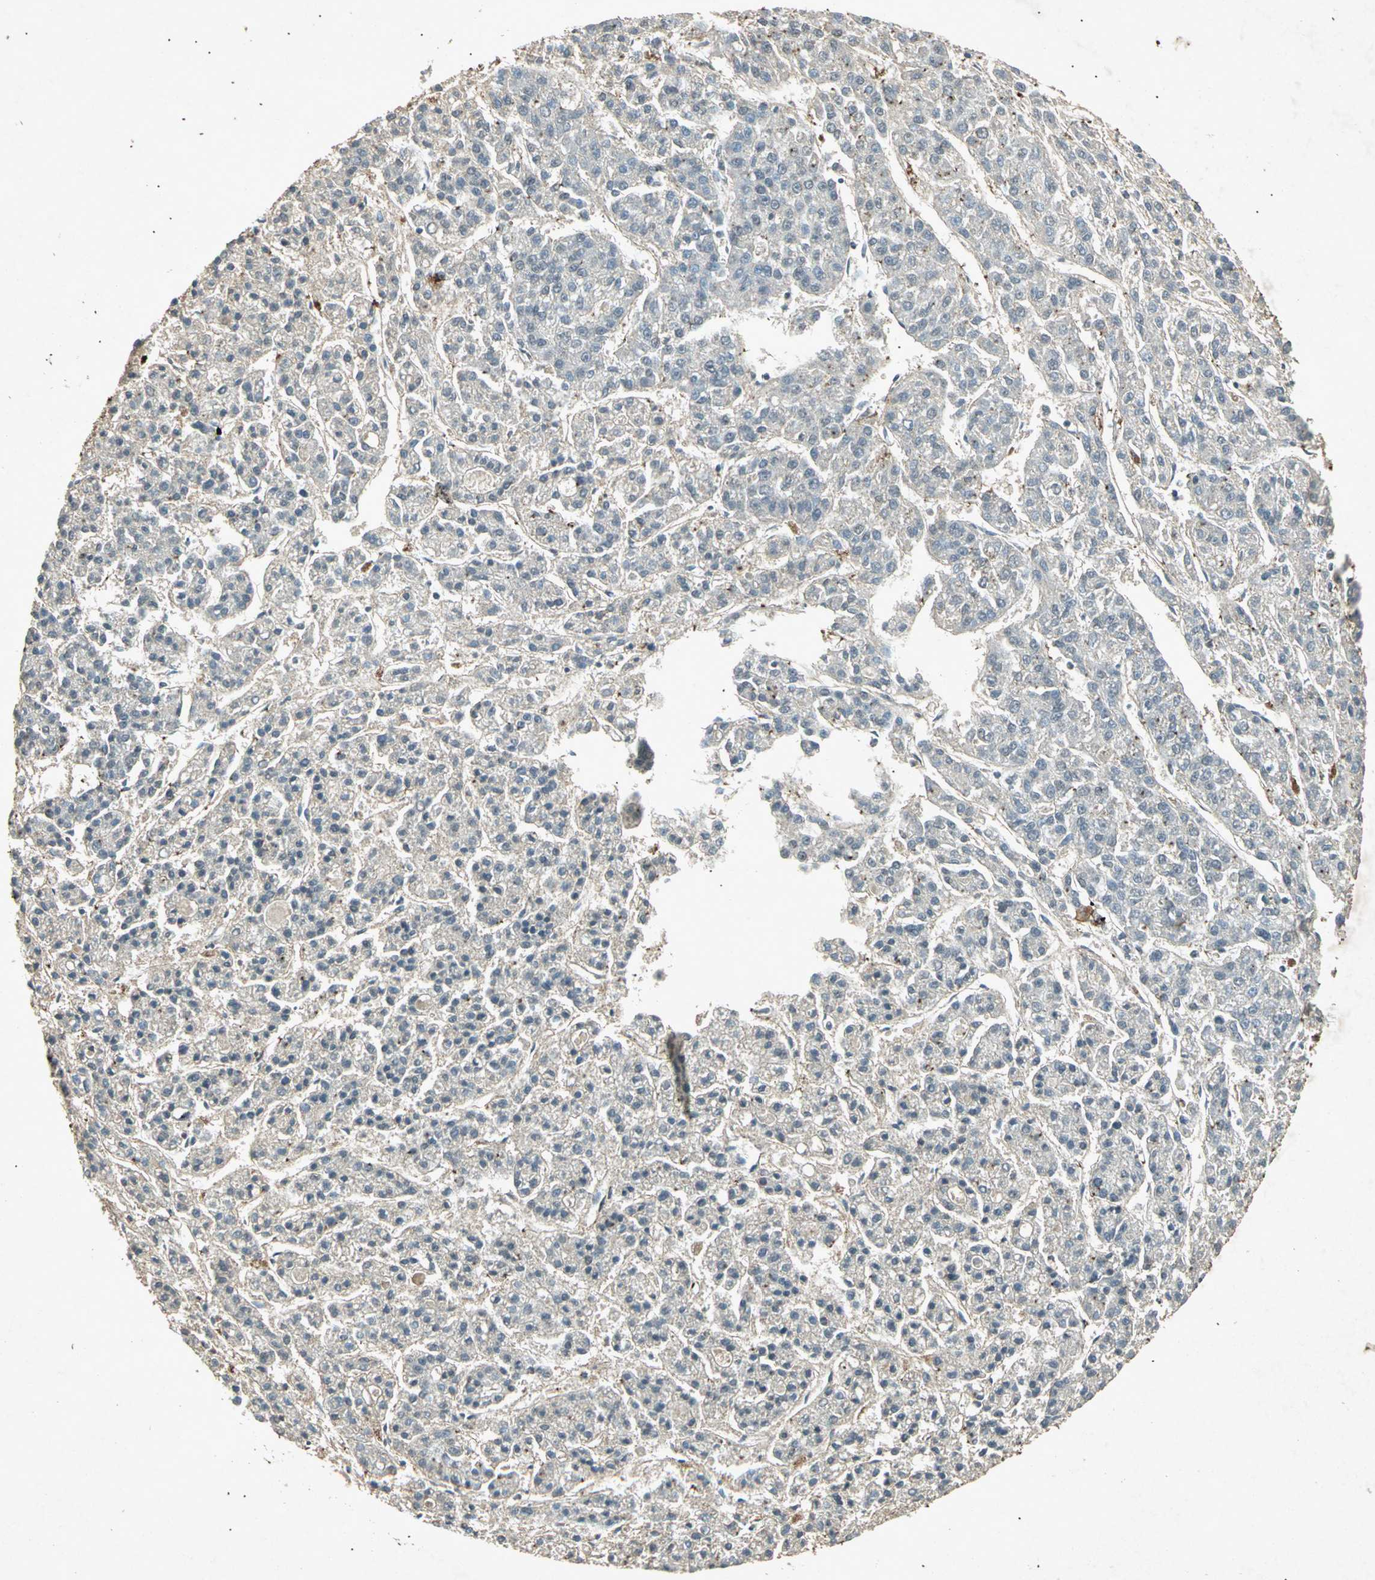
{"staining": {"intensity": "negative", "quantity": "none", "location": "none"}, "tissue": "liver cancer", "cell_type": "Tumor cells", "image_type": "cancer", "snomed": [{"axis": "morphology", "description": "Carcinoma, Hepatocellular, NOS"}, {"axis": "topography", "description": "Liver"}], "caption": "A high-resolution histopathology image shows IHC staining of liver cancer, which shows no significant positivity in tumor cells.", "gene": "PSEN1", "patient": {"sex": "male", "age": 70}}